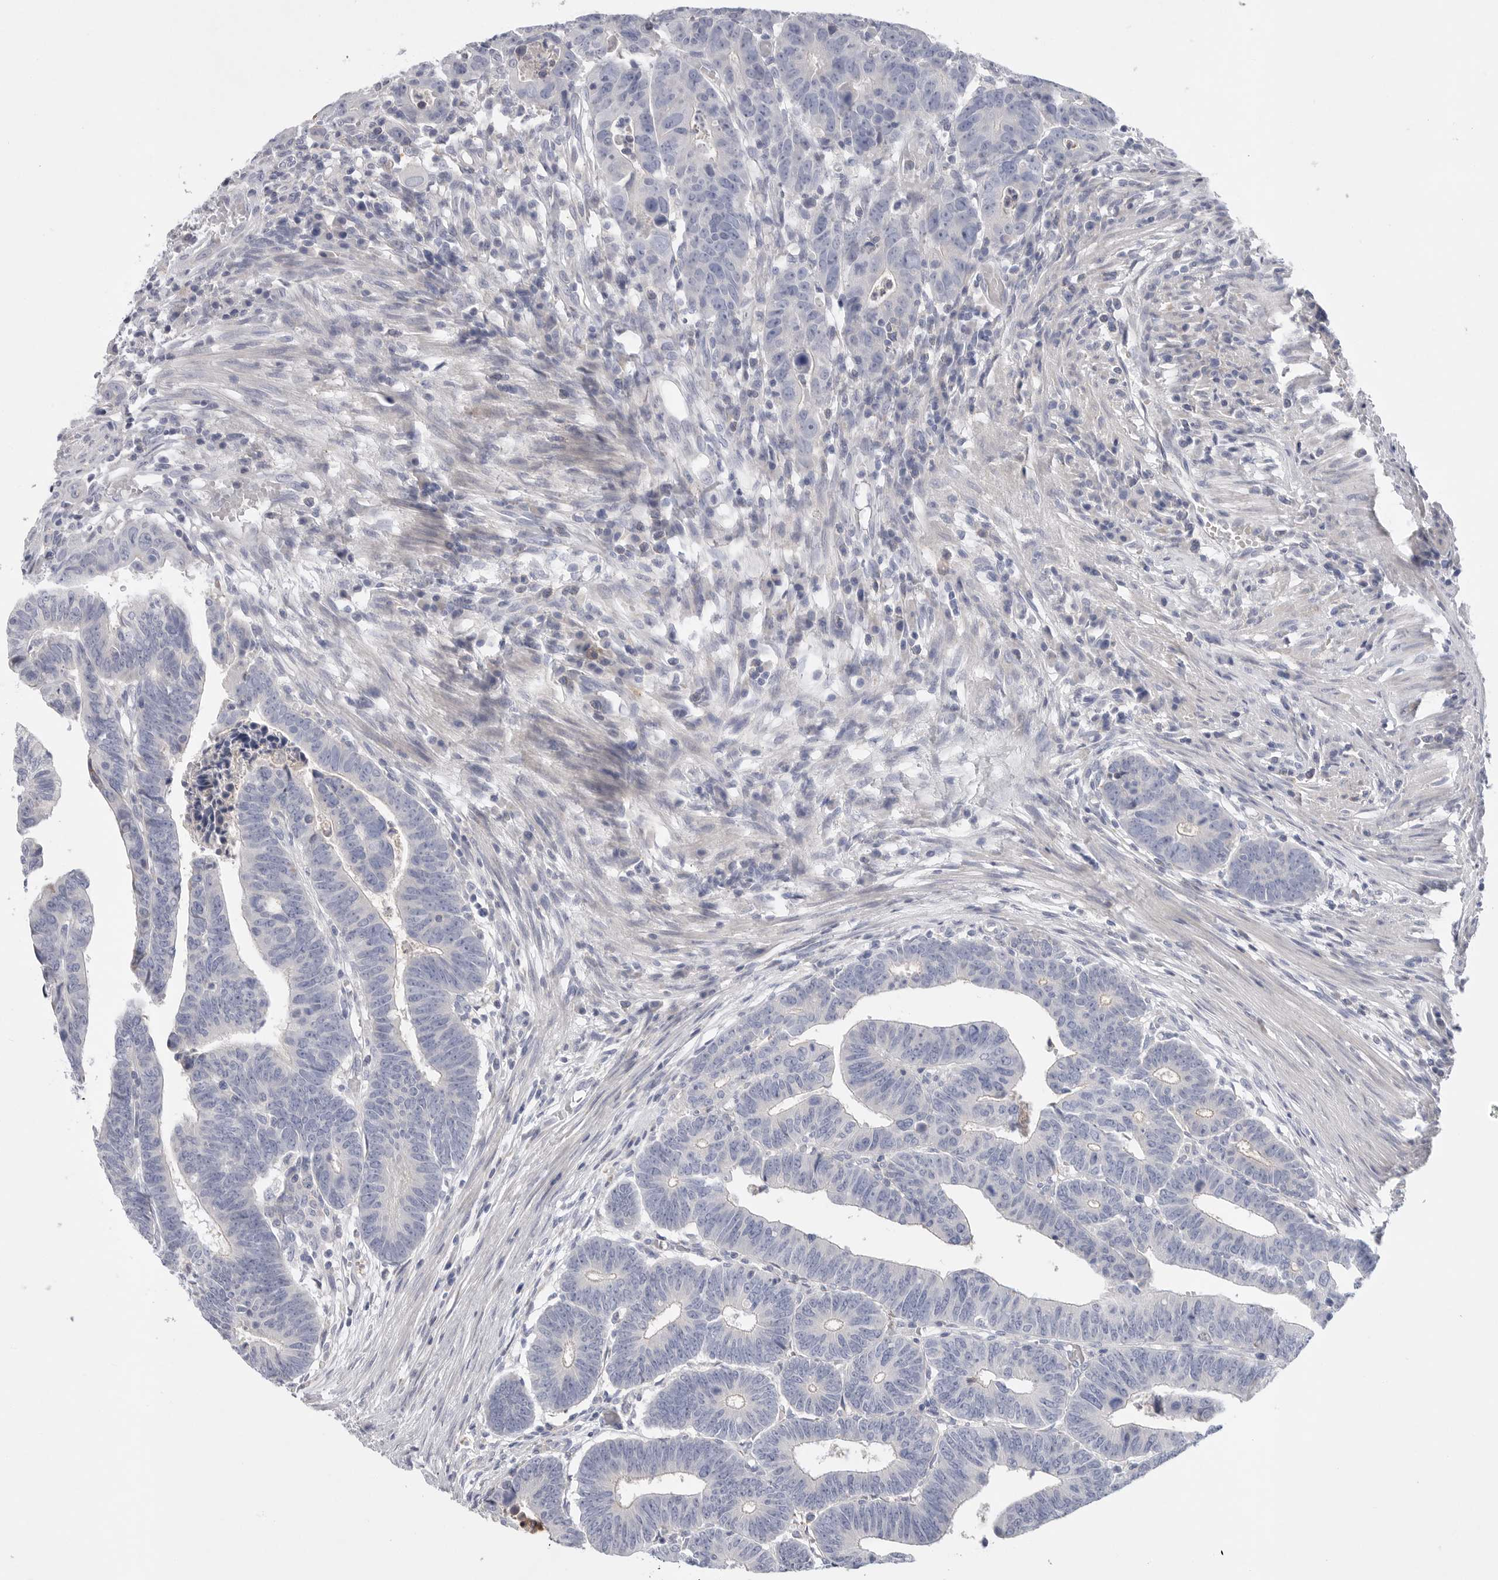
{"staining": {"intensity": "negative", "quantity": "none", "location": "none"}, "tissue": "colorectal cancer", "cell_type": "Tumor cells", "image_type": "cancer", "snomed": [{"axis": "morphology", "description": "Adenocarcinoma, NOS"}, {"axis": "topography", "description": "Rectum"}], "caption": "Tumor cells show no significant positivity in adenocarcinoma (colorectal).", "gene": "CAMK2B", "patient": {"sex": "female", "age": 65}}